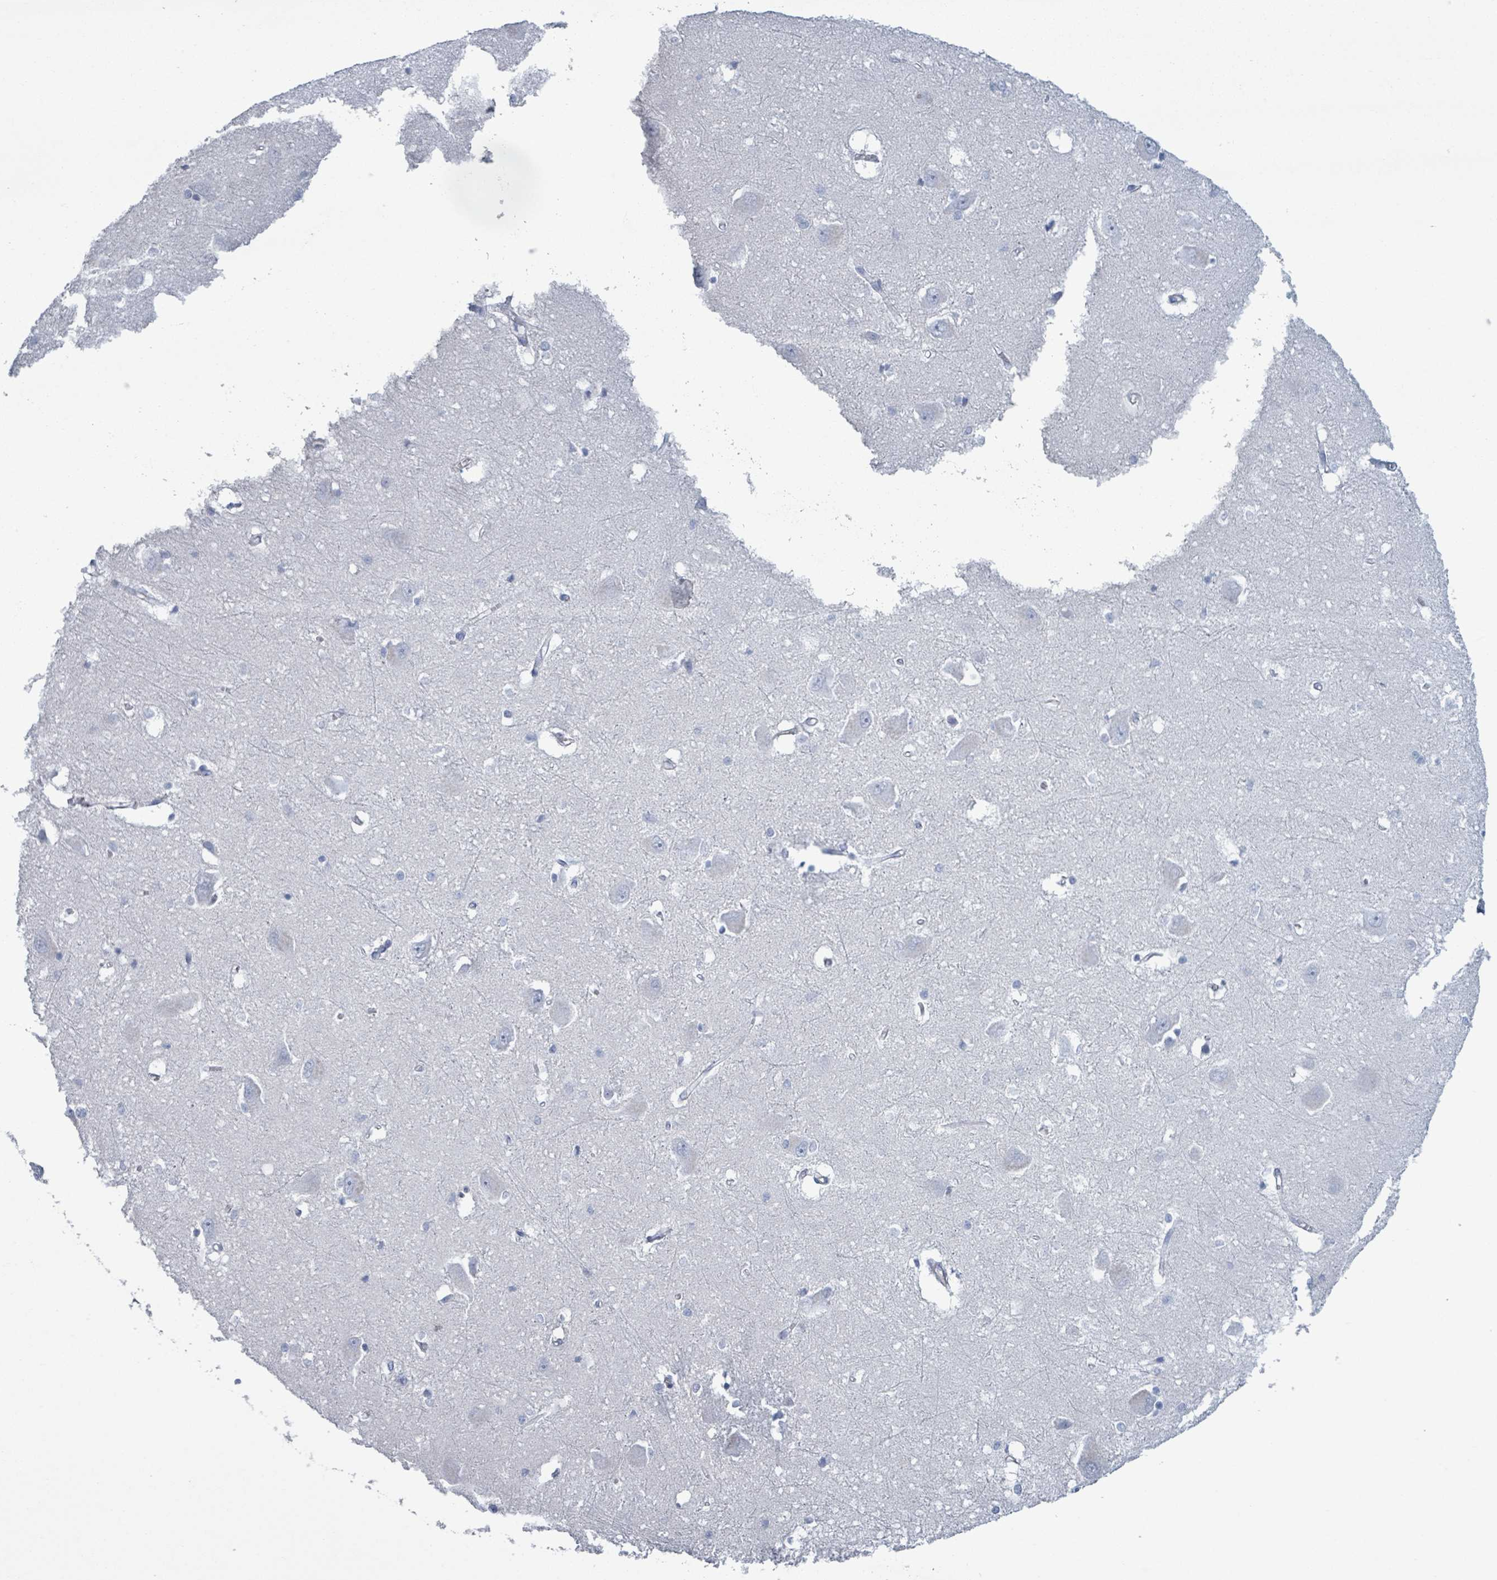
{"staining": {"intensity": "negative", "quantity": "none", "location": "none"}, "tissue": "caudate", "cell_type": "Glial cells", "image_type": "normal", "snomed": [{"axis": "morphology", "description": "Normal tissue, NOS"}, {"axis": "topography", "description": "Lateral ventricle wall"}], "caption": "This is a photomicrograph of immunohistochemistry staining of normal caudate, which shows no staining in glial cells. Brightfield microscopy of IHC stained with DAB (3,3'-diaminobenzidine) (brown) and hematoxylin (blue), captured at high magnification.", "gene": "CT45A10", "patient": {"sex": "male", "age": 37}}